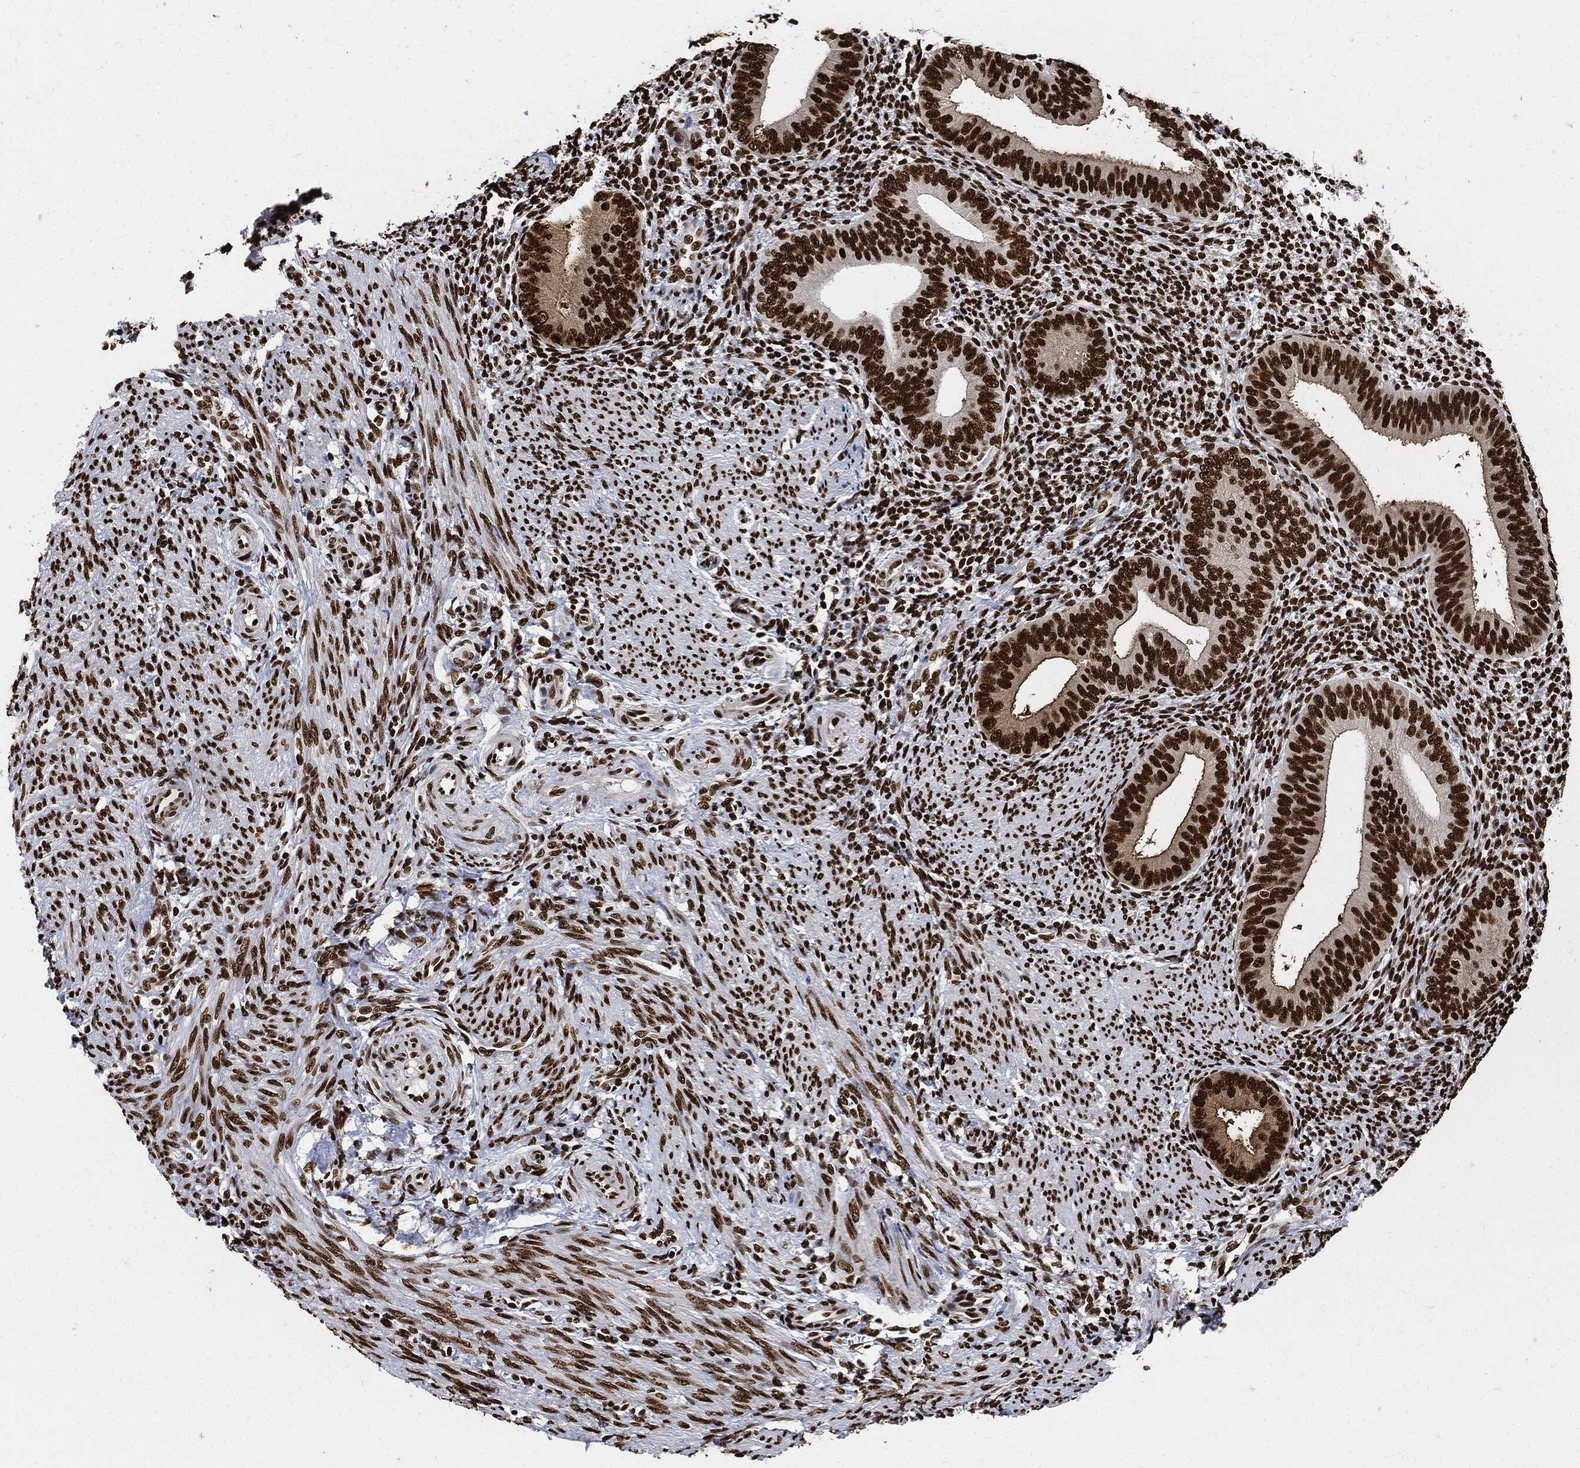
{"staining": {"intensity": "strong", "quantity": ">75%", "location": "nuclear"}, "tissue": "endometrium", "cell_type": "Cells in endometrial stroma", "image_type": "normal", "snomed": [{"axis": "morphology", "description": "Normal tissue, NOS"}, {"axis": "topography", "description": "Endometrium"}], "caption": "Endometrium was stained to show a protein in brown. There is high levels of strong nuclear staining in about >75% of cells in endometrial stroma.", "gene": "RECQL", "patient": {"sex": "female", "age": 39}}